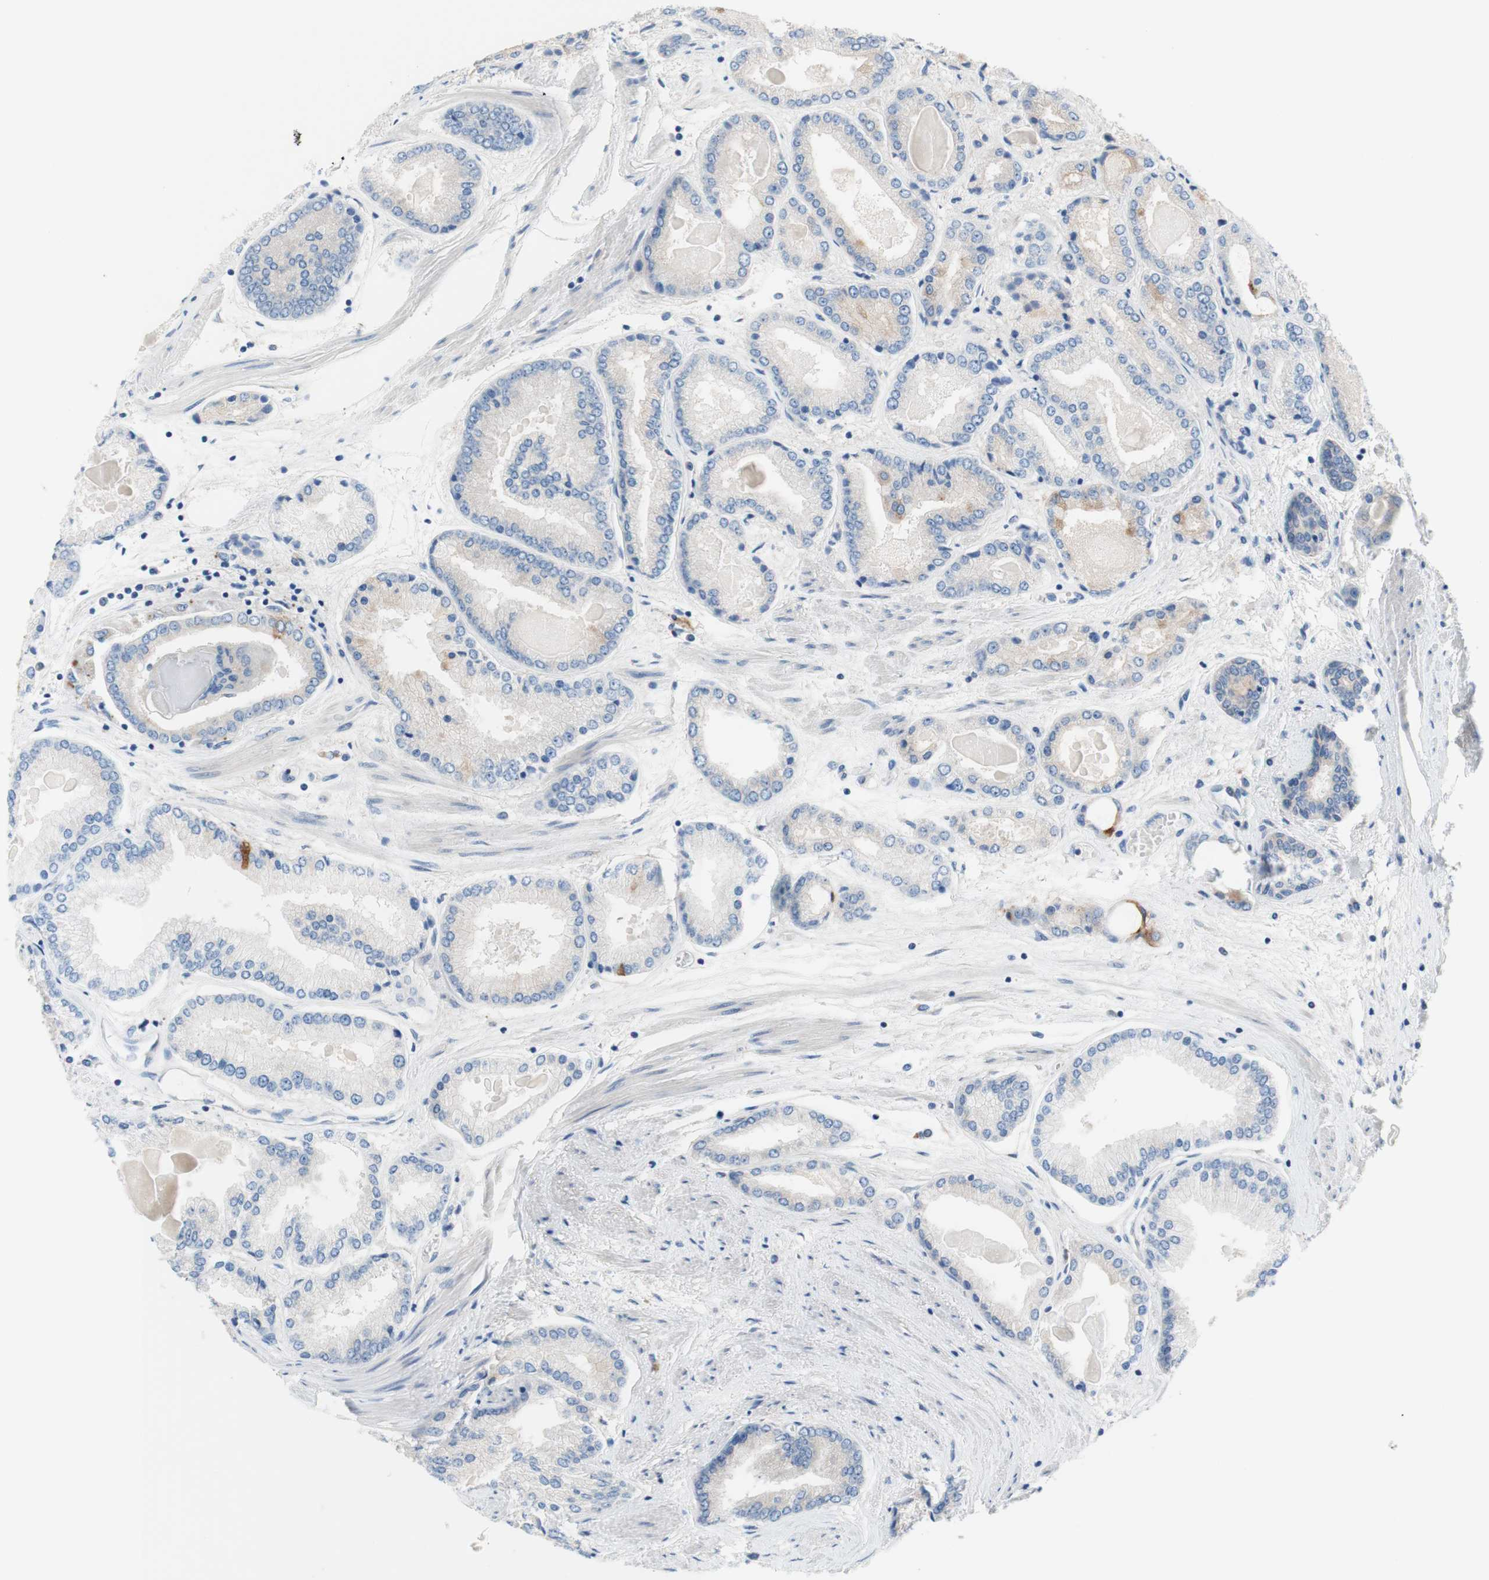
{"staining": {"intensity": "strong", "quantity": "<25%", "location": "cytoplasmic/membranous"}, "tissue": "prostate cancer", "cell_type": "Tumor cells", "image_type": "cancer", "snomed": [{"axis": "morphology", "description": "Adenocarcinoma, High grade"}, {"axis": "topography", "description": "Prostate"}], "caption": "This histopathology image shows prostate high-grade adenocarcinoma stained with IHC to label a protein in brown. The cytoplasmic/membranous of tumor cells show strong positivity for the protein. Nuclei are counter-stained blue.", "gene": "F3", "patient": {"sex": "male", "age": 59}}